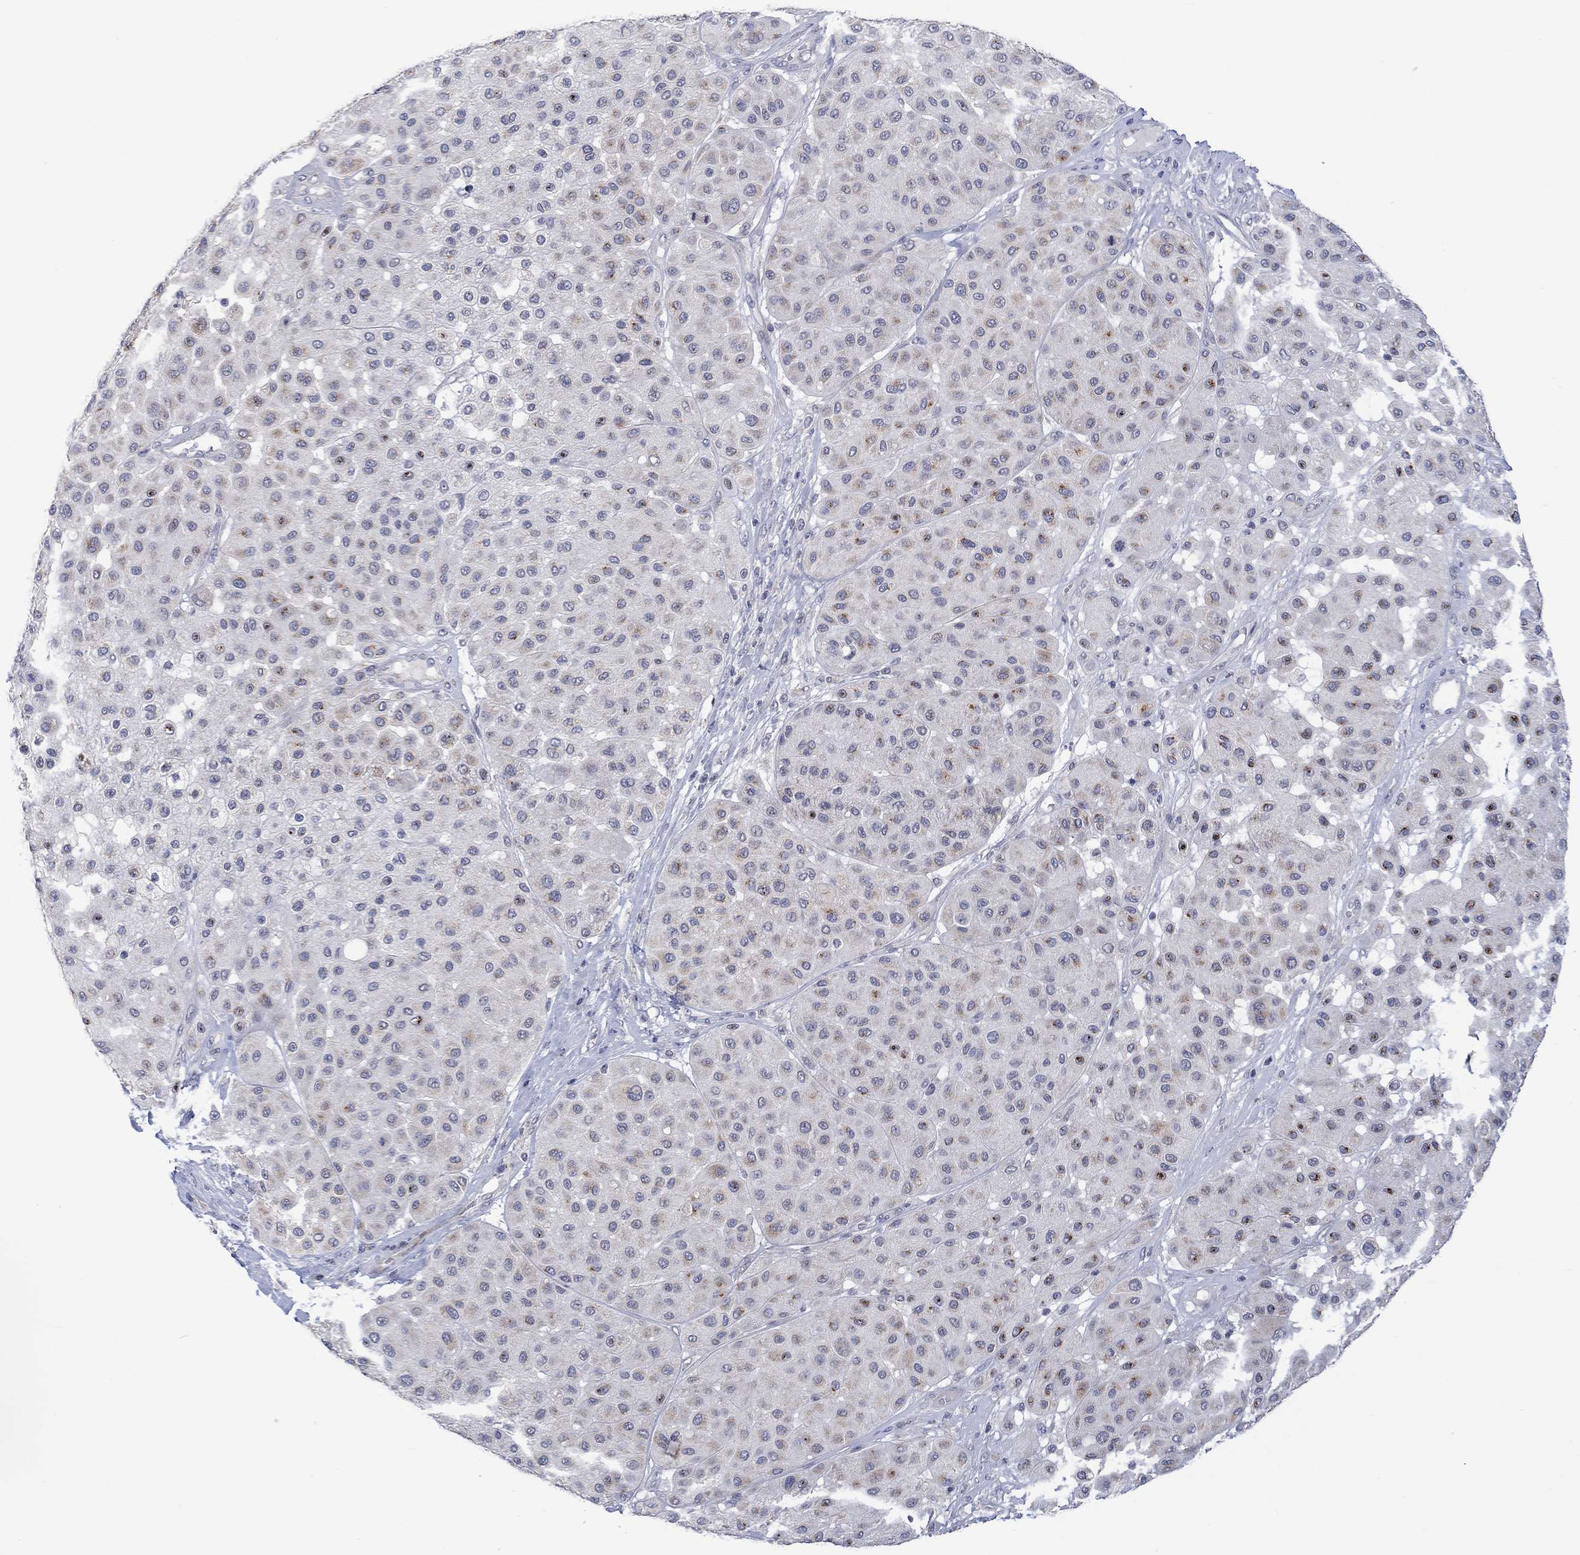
{"staining": {"intensity": "moderate", "quantity": "<25%", "location": "nuclear"}, "tissue": "melanoma", "cell_type": "Tumor cells", "image_type": "cancer", "snomed": [{"axis": "morphology", "description": "Malignant melanoma, Metastatic site"}, {"axis": "topography", "description": "Smooth muscle"}], "caption": "Human melanoma stained with a protein marker displays moderate staining in tumor cells.", "gene": "SLC48A1", "patient": {"sex": "male", "age": 41}}